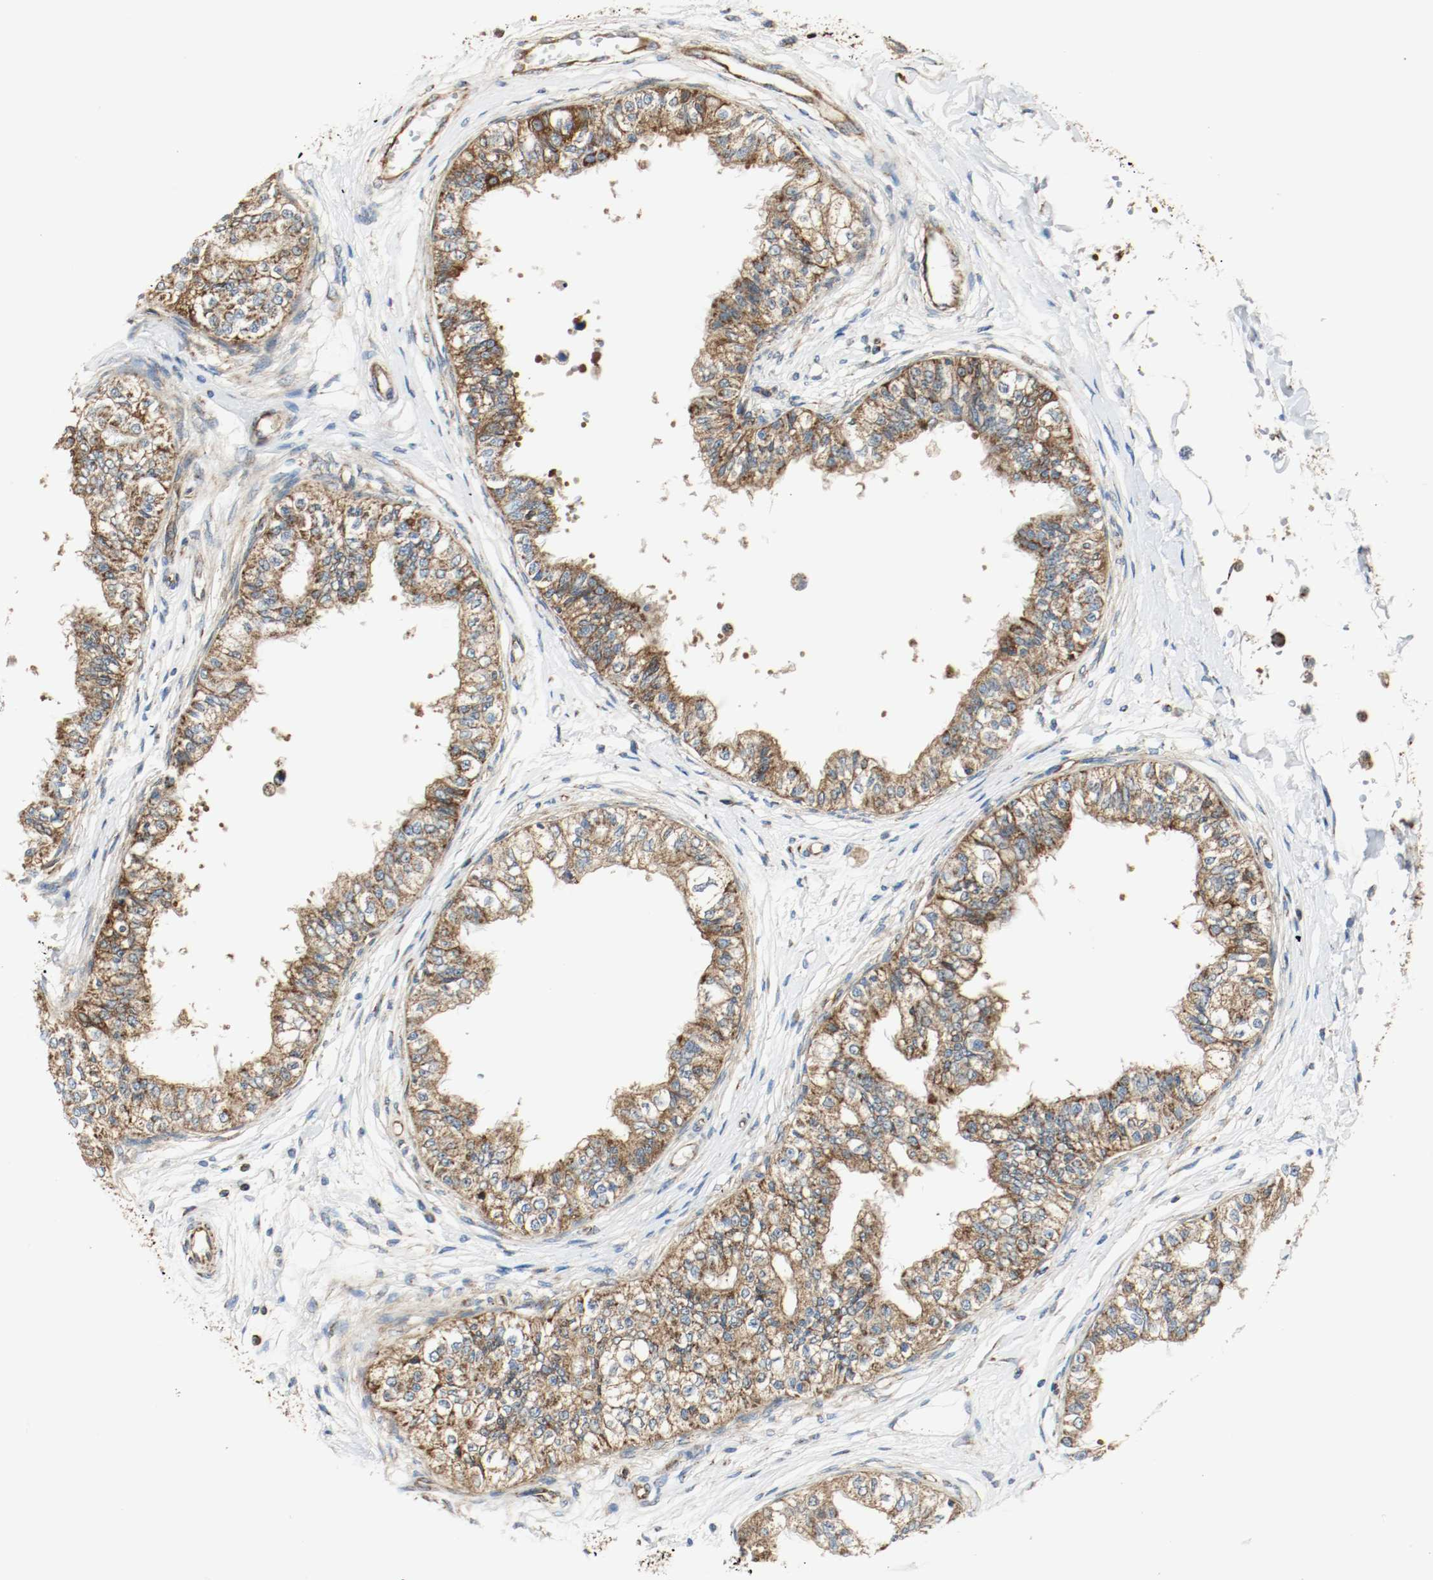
{"staining": {"intensity": "strong", "quantity": ">75%", "location": "cytoplasmic/membranous"}, "tissue": "epididymis", "cell_type": "Glandular cells", "image_type": "normal", "snomed": [{"axis": "morphology", "description": "Normal tissue, NOS"}, {"axis": "morphology", "description": "Adenocarcinoma, metastatic, NOS"}, {"axis": "topography", "description": "Testis"}, {"axis": "topography", "description": "Epididymis"}], "caption": "Protein staining of unremarkable epididymis reveals strong cytoplasmic/membranous staining in about >75% of glandular cells.", "gene": "PLCG1", "patient": {"sex": "male", "age": 26}}